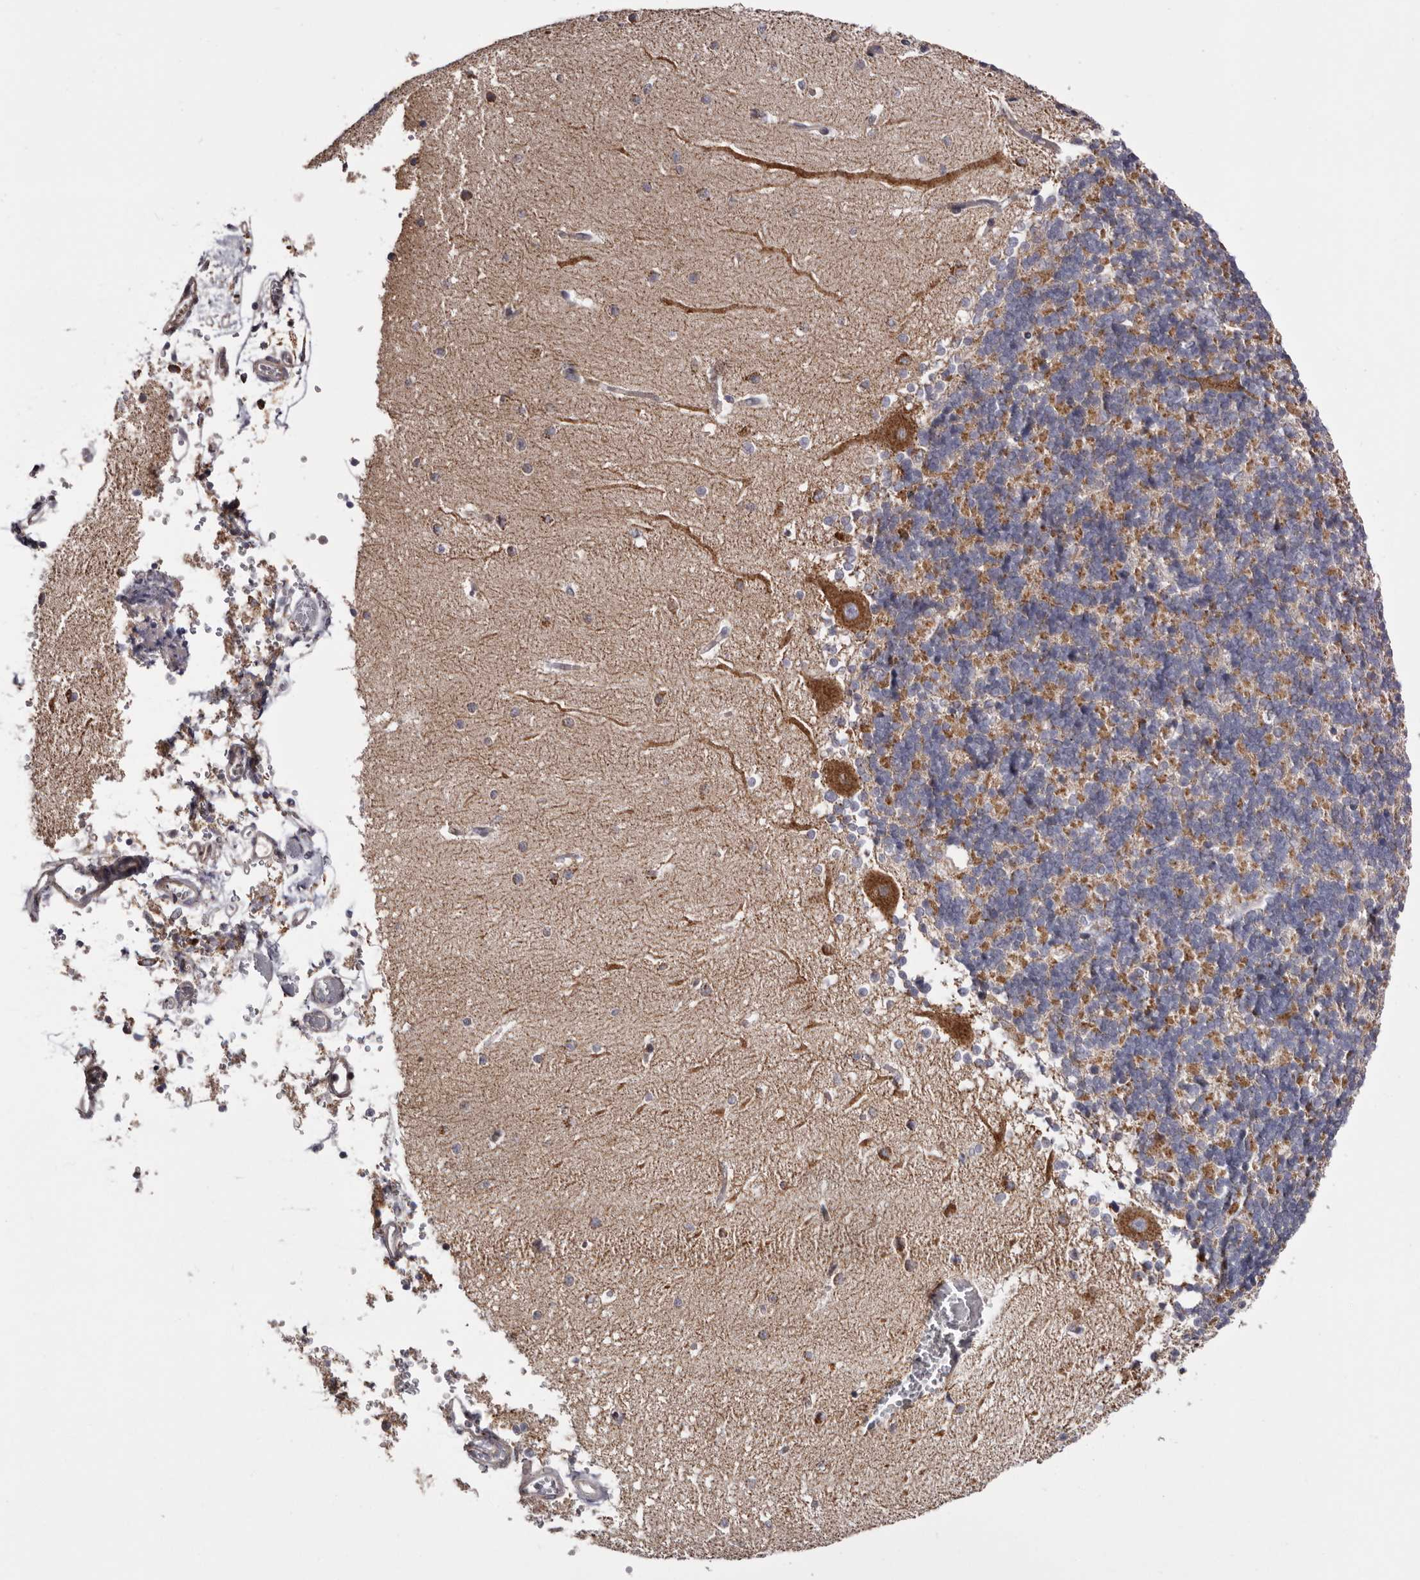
{"staining": {"intensity": "strong", "quantity": "25%-75%", "location": "cytoplasmic/membranous"}, "tissue": "cerebellum", "cell_type": "Cells in granular layer", "image_type": "normal", "snomed": [{"axis": "morphology", "description": "Normal tissue, NOS"}, {"axis": "topography", "description": "Cerebellum"}], "caption": "Cerebellum stained for a protein displays strong cytoplasmic/membranous positivity in cells in granular layer.", "gene": "MECR", "patient": {"sex": "male", "age": 37}}